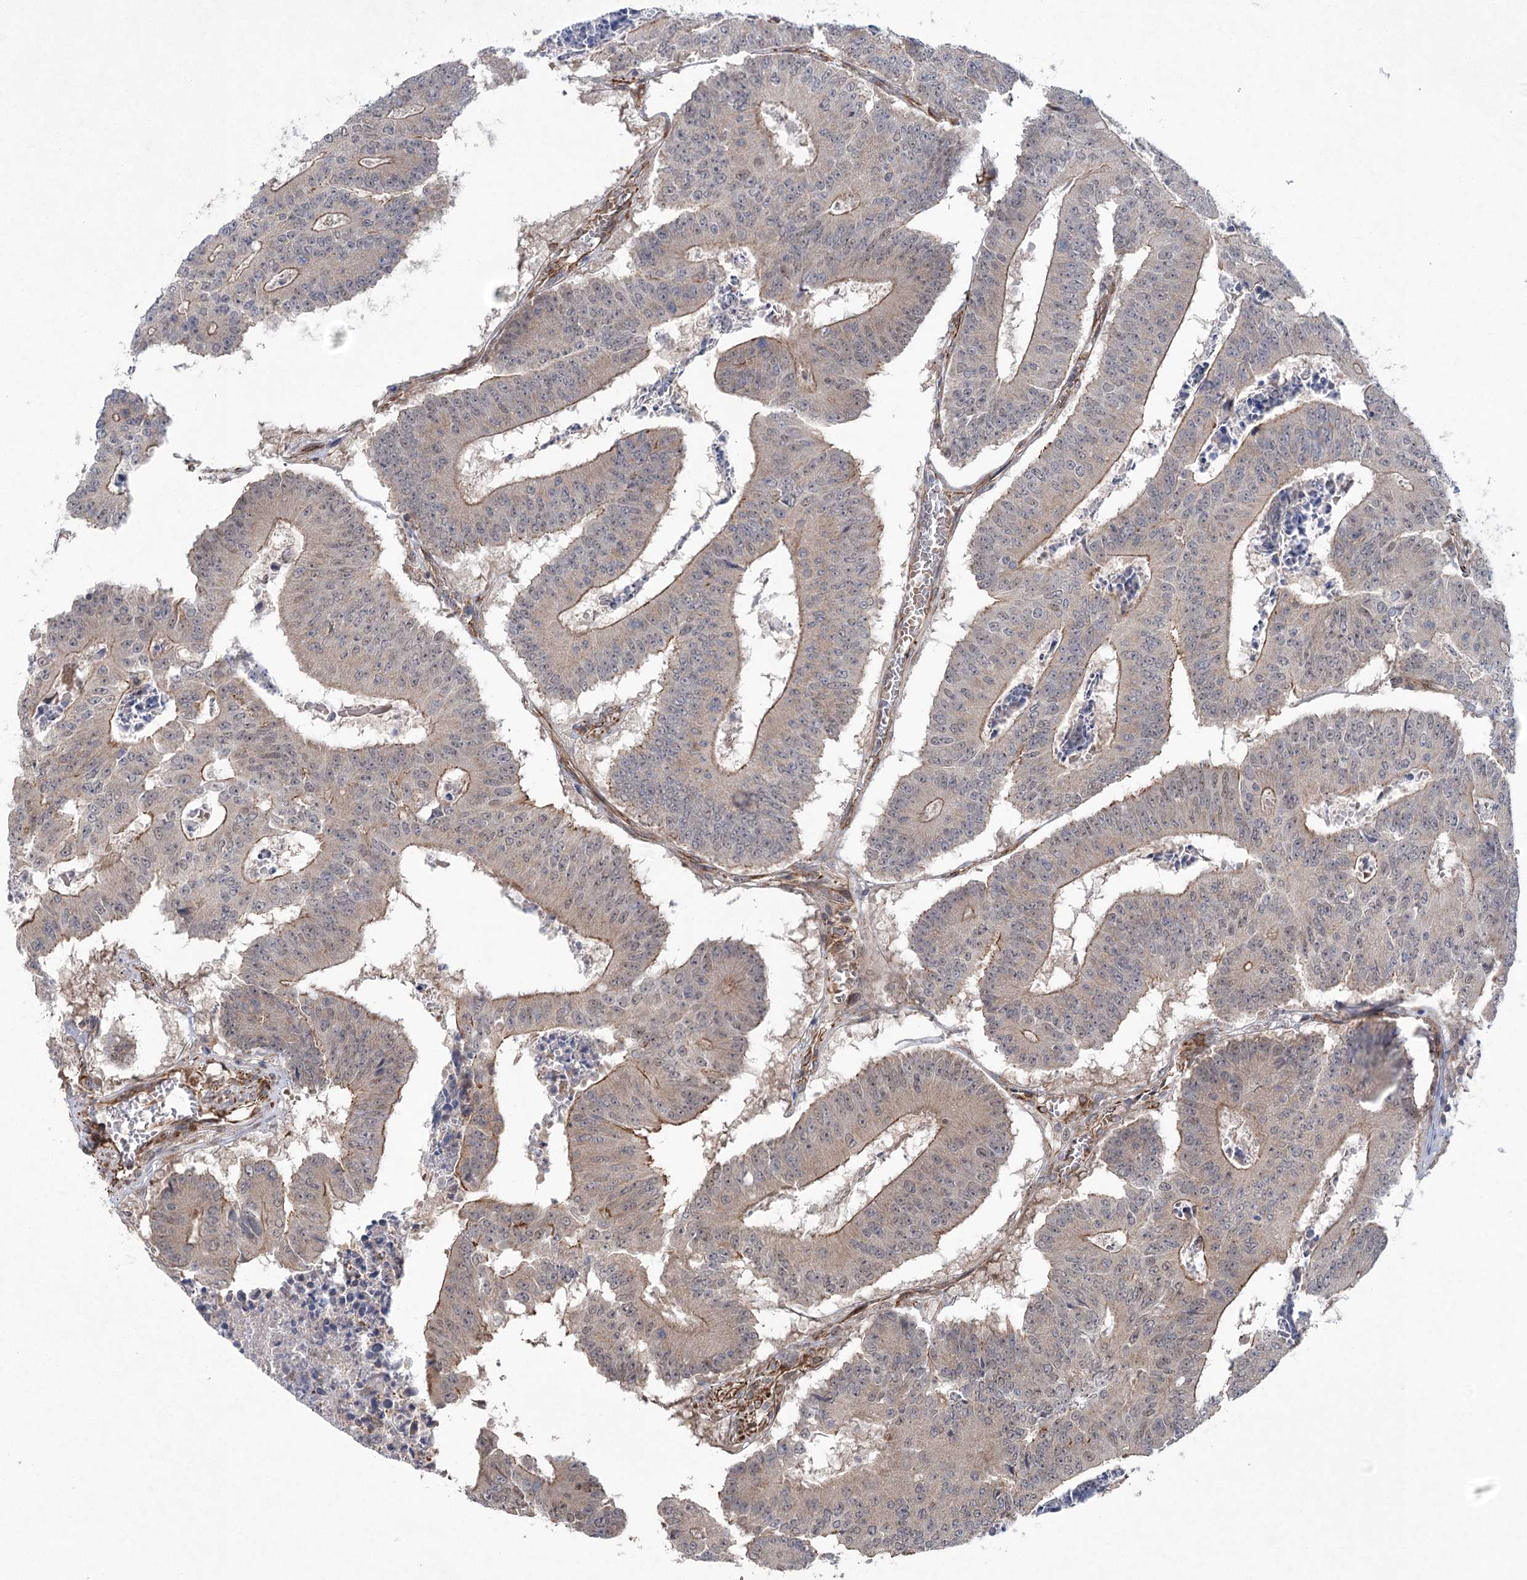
{"staining": {"intensity": "moderate", "quantity": "25%-75%", "location": "cytoplasmic/membranous"}, "tissue": "colorectal cancer", "cell_type": "Tumor cells", "image_type": "cancer", "snomed": [{"axis": "morphology", "description": "Adenocarcinoma, NOS"}, {"axis": "topography", "description": "Colon"}], "caption": "Moderate cytoplasmic/membranous protein staining is appreciated in approximately 25%-75% of tumor cells in colorectal cancer.", "gene": "RWDD4", "patient": {"sex": "male", "age": 87}}